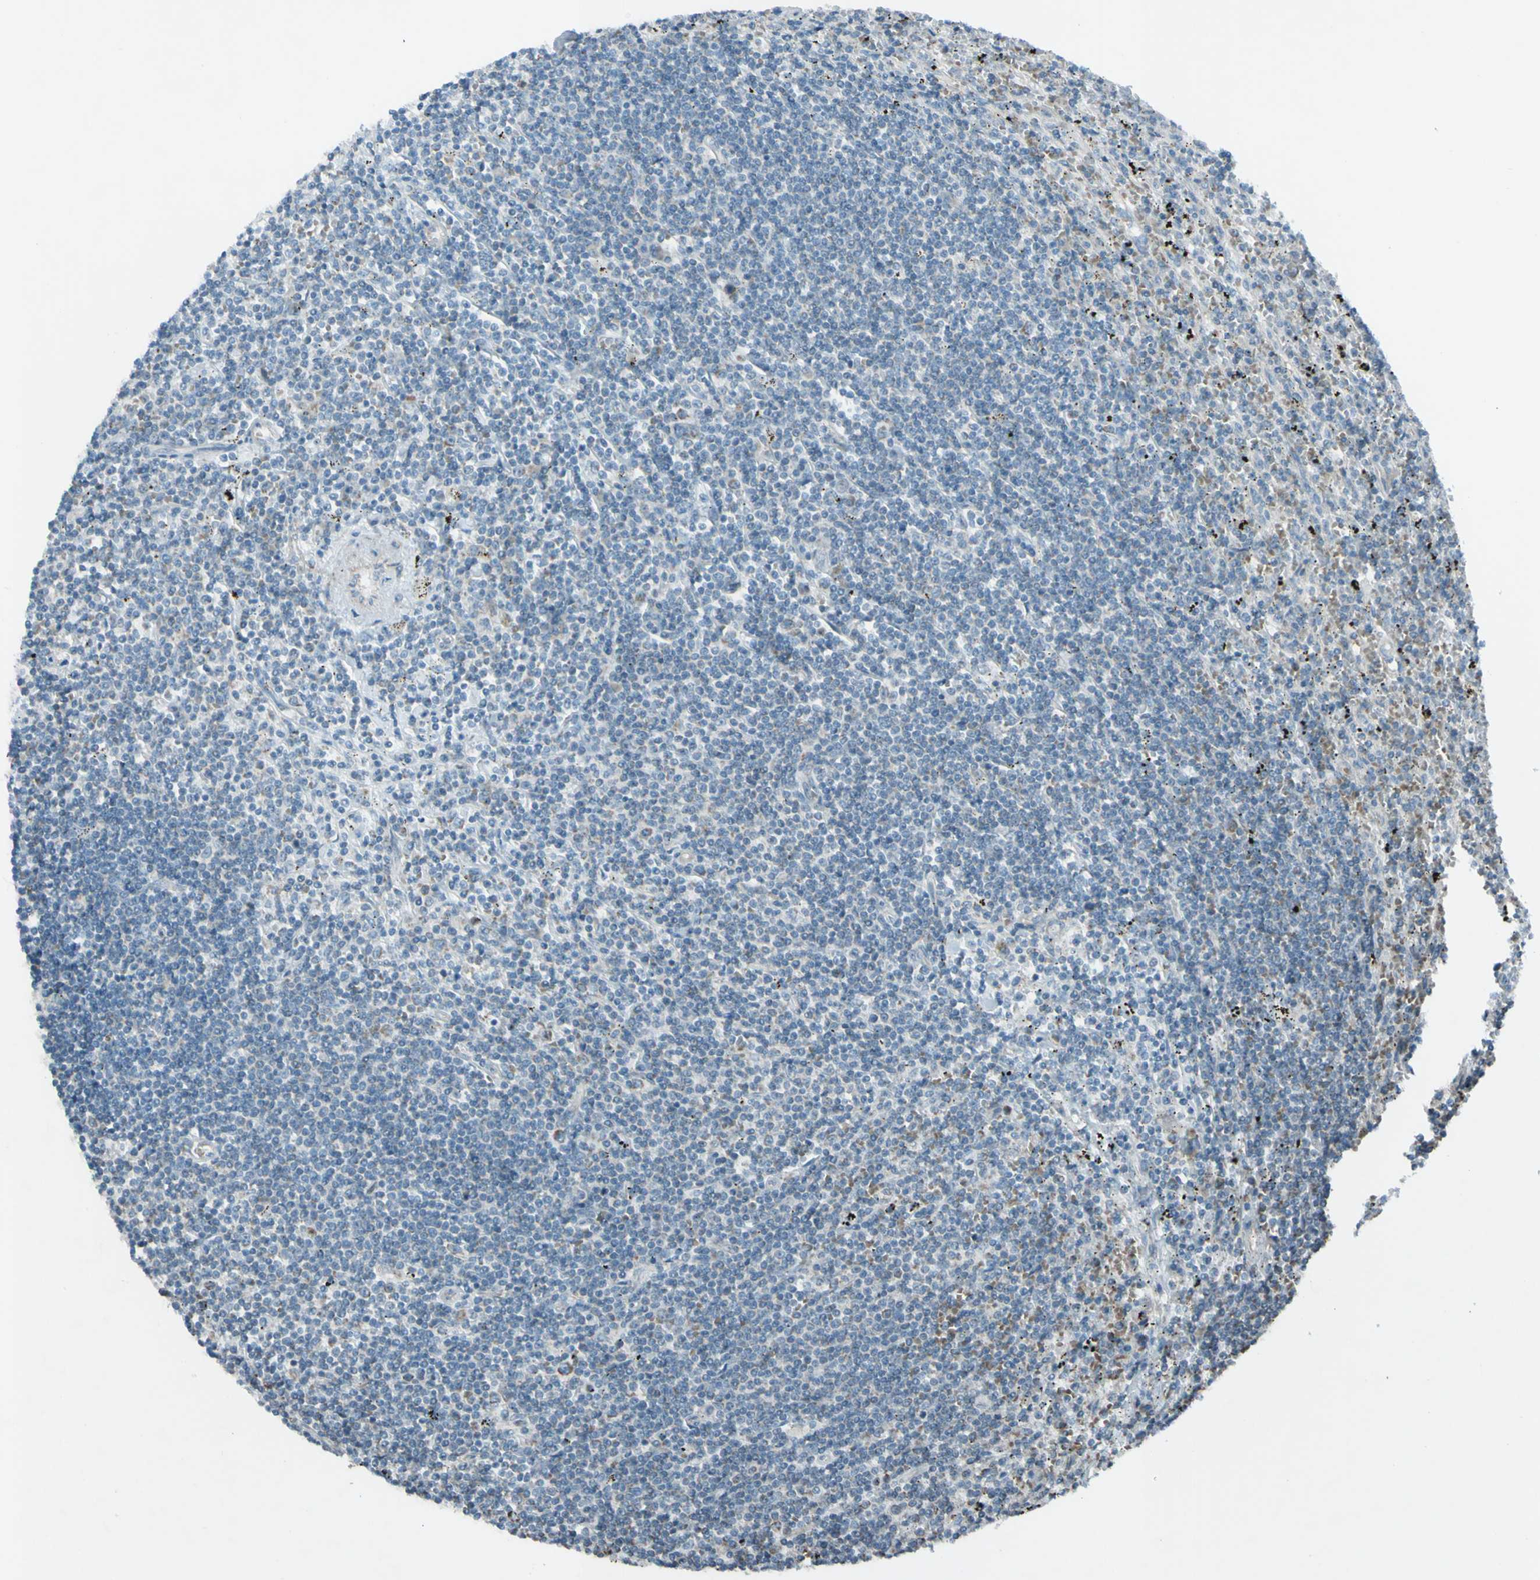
{"staining": {"intensity": "negative", "quantity": "none", "location": "none"}, "tissue": "lymphoma", "cell_type": "Tumor cells", "image_type": "cancer", "snomed": [{"axis": "morphology", "description": "Malignant lymphoma, non-Hodgkin's type, Low grade"}, {"axis": "topography", "description": "Spleen"}], "caption": "This image is of low-grade malignant lymphoma, non-Hodgkin's type stained with IHC to label a protein in brown with the nuclei are counter-stained blue. There is no expression in tumor cells.", "gene": "ACOT8", "patient": {"sex": "male", "age": 76}}